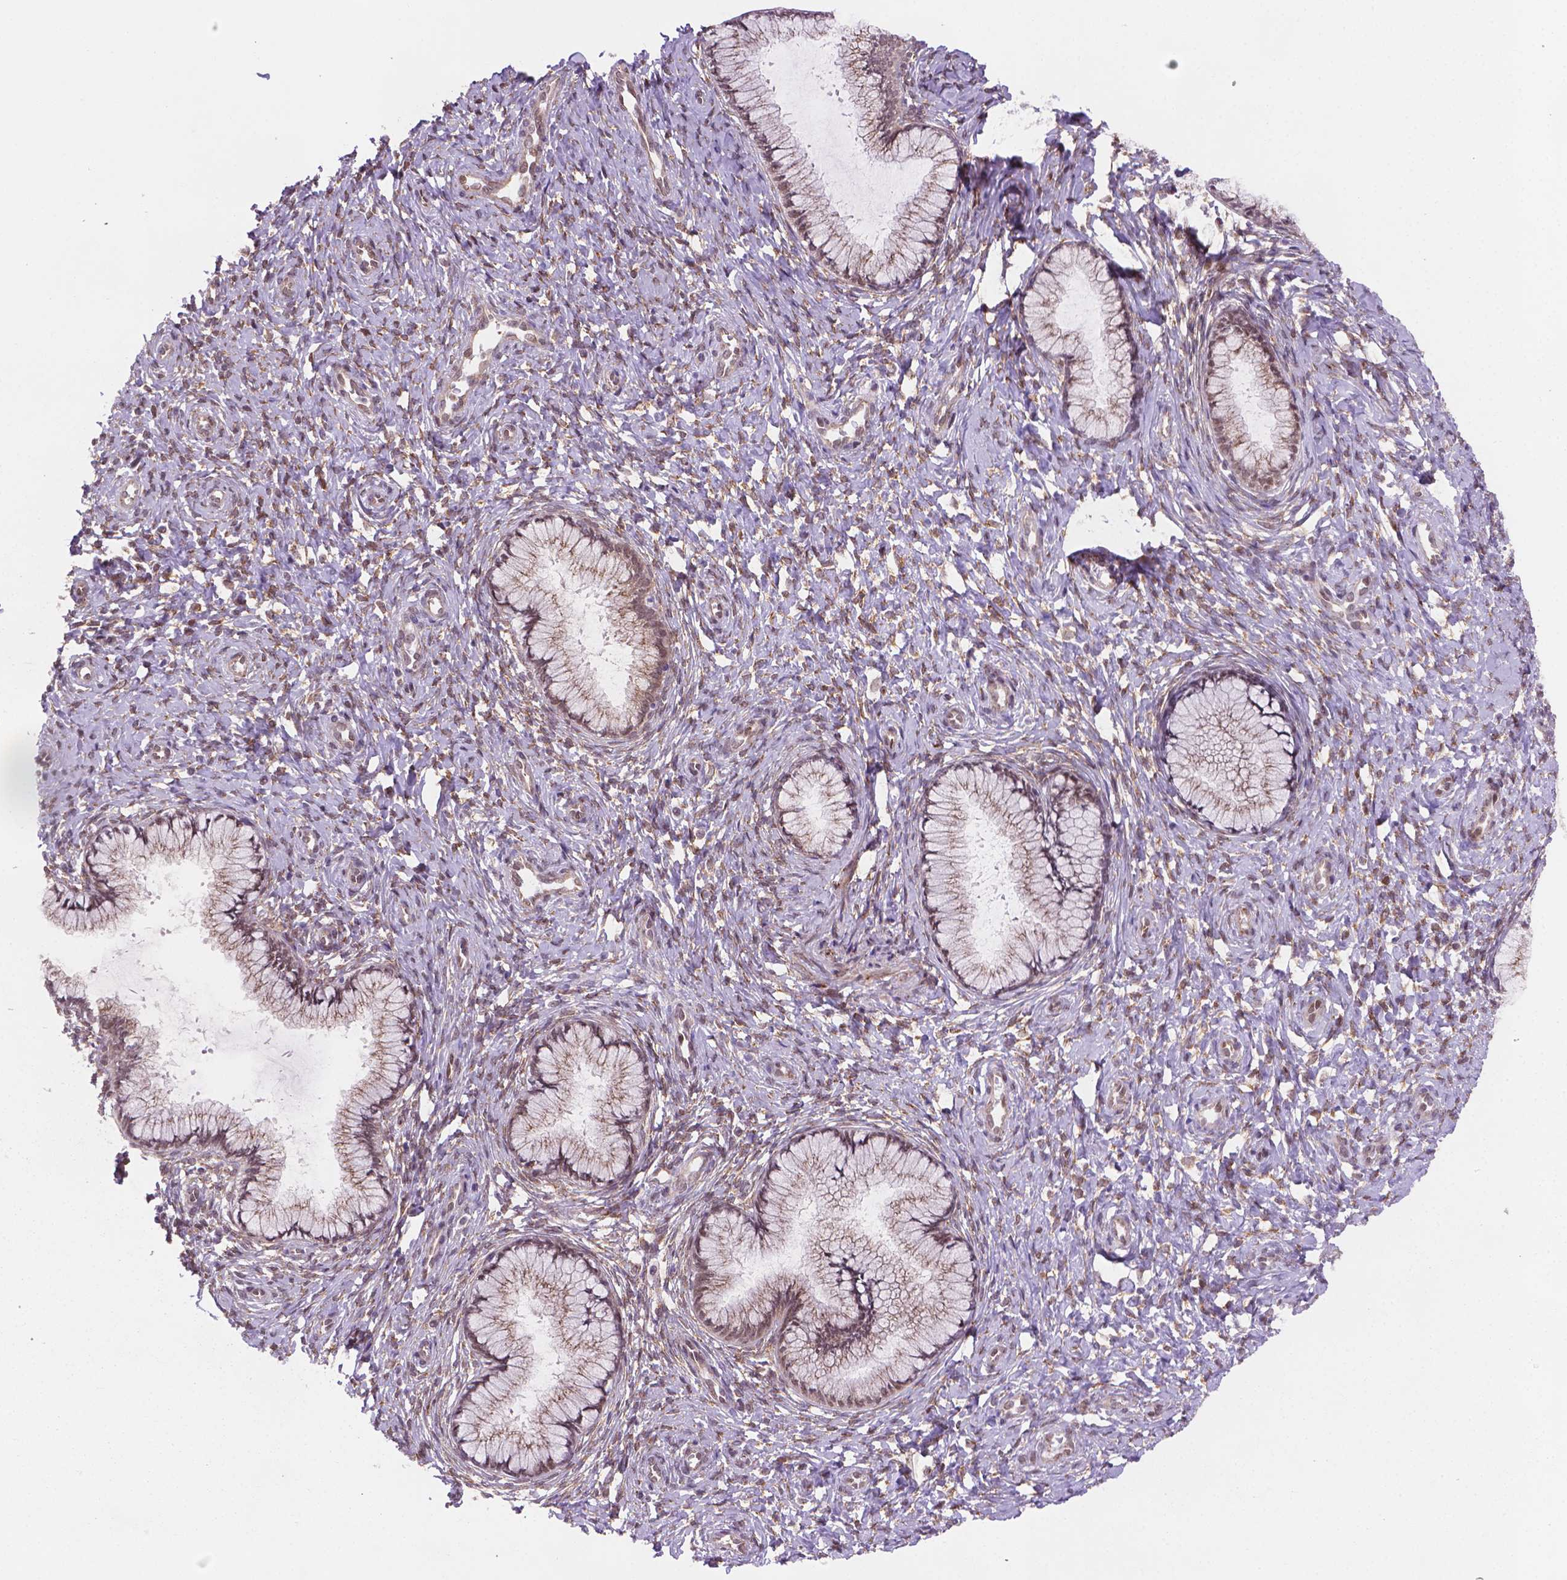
{"staining": {"intensity": "weak", "quantity": ">75%", "location": "cytoplasmic/membranous,nuclear"}, "tissue": "cervix", "cell_type": "Glandular cells", "image_type": "normal", "snomed": [{"axis": "morphology", "description": "Normal tissue, NOS"}, {"axis": "topography", "description": "Cervix"}], "caption": "An immunohistochemistry (IHC) histopathology image of normal tissue is shown. Protein staining in brown highlights weak cytoplasmic/membranous,nuclear positivity in cervix within glandular cells. The protein is stained brown, and the nuclei are stained in blue (DAB IHC with brightfield microscopy, high magnification).", "gene": "FNIP1", "patient": {"sex": "female", "age": 37}}